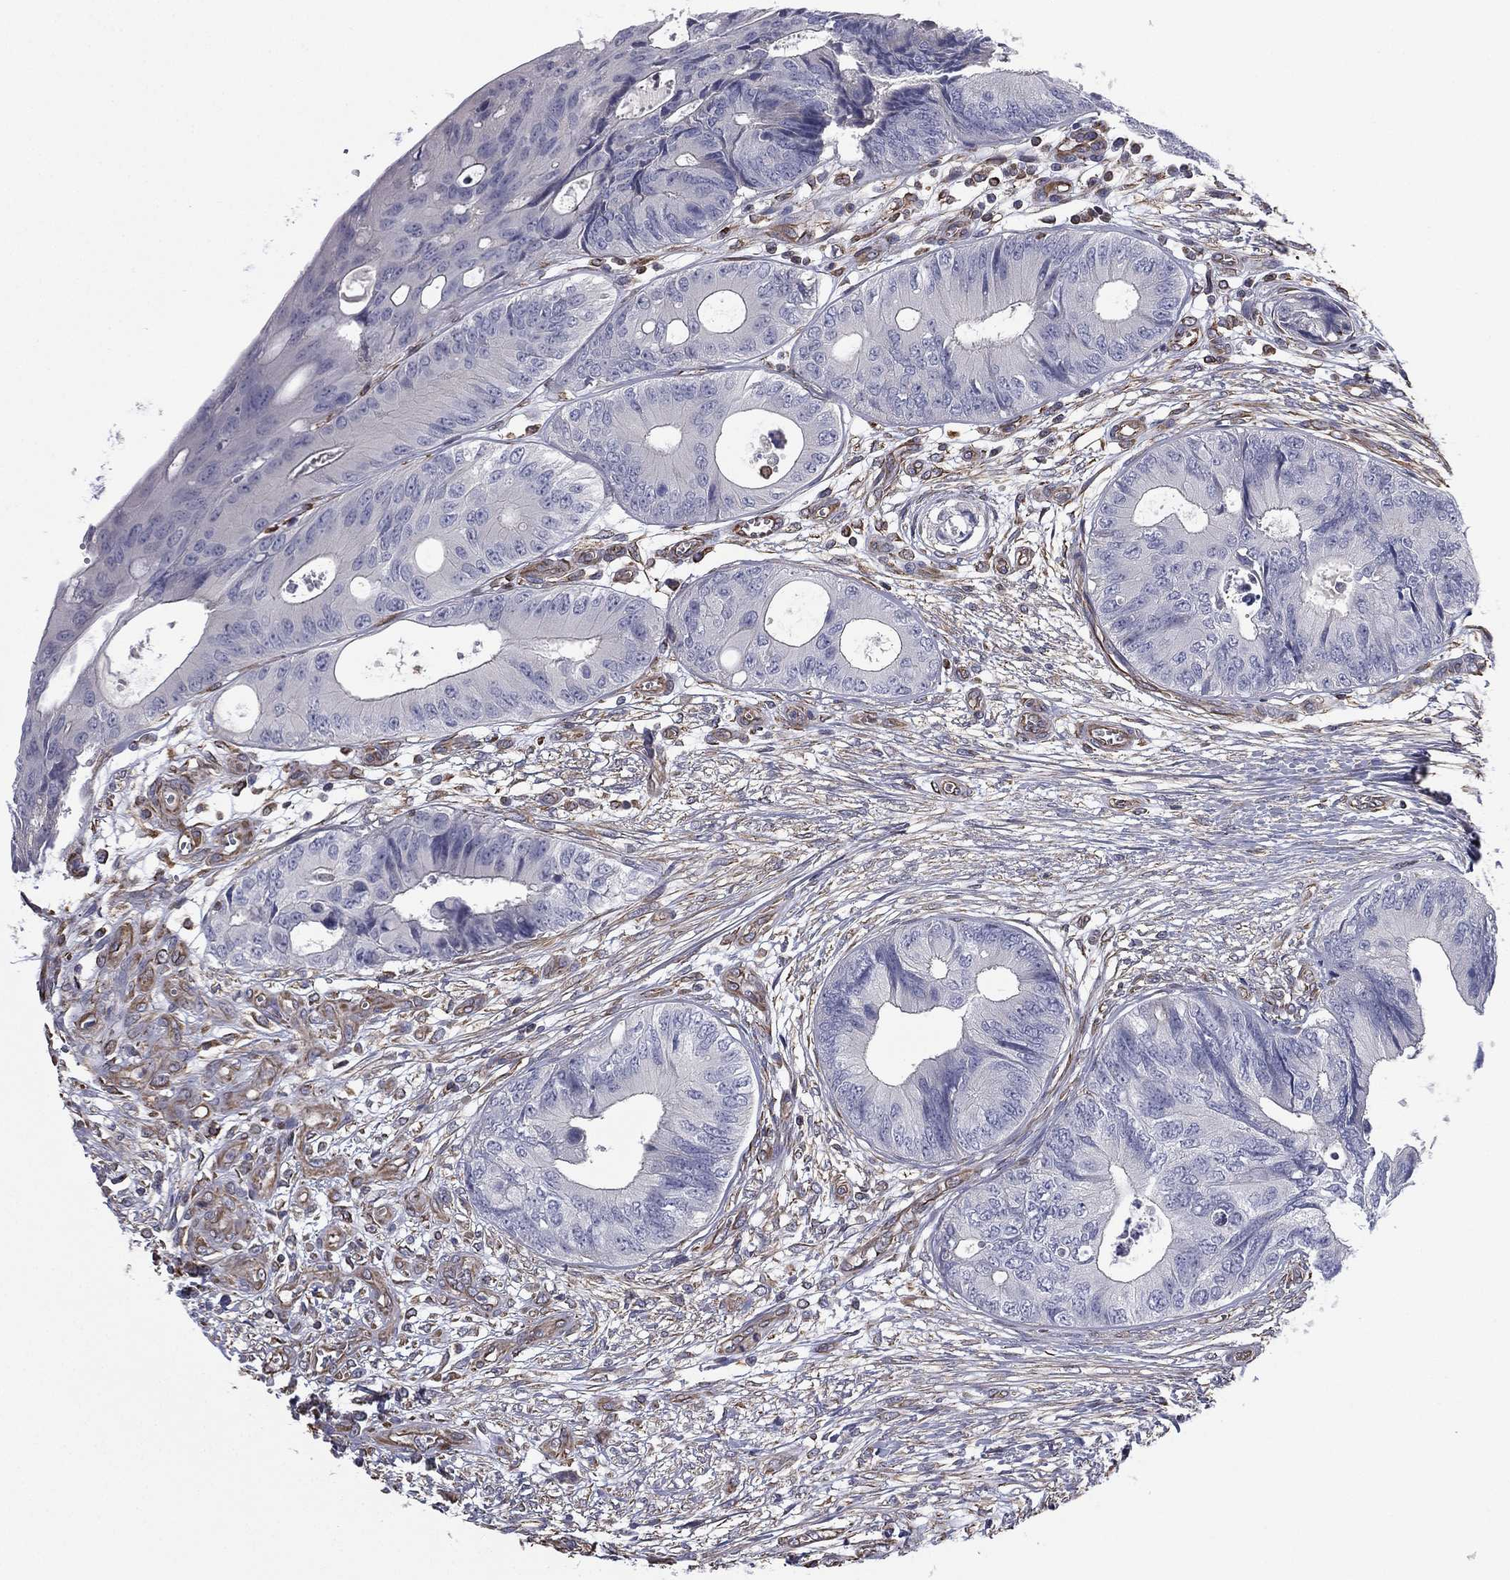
{"staining": {"intensity": "negative", "quantity": "none", "location": "none"}, "tissue": "colorectal cancer", "cell_type": "Tumor cells", "image_type": "cancer", "snomed": [{"axis": "morphology", "description": "Normal tissue, NOS"}, {"axis": "morphology", "description": "Adenocarcinoma, NOS"}, {"axis": "topography", "description": "Colon"}], "caption": "Colorectal adenocarcinoma was stained to show a protein in brown. There is no significant positivity in tumor cells.", "gene": "SCUBE1", "patient": {"sex": "male", "age": 65}}